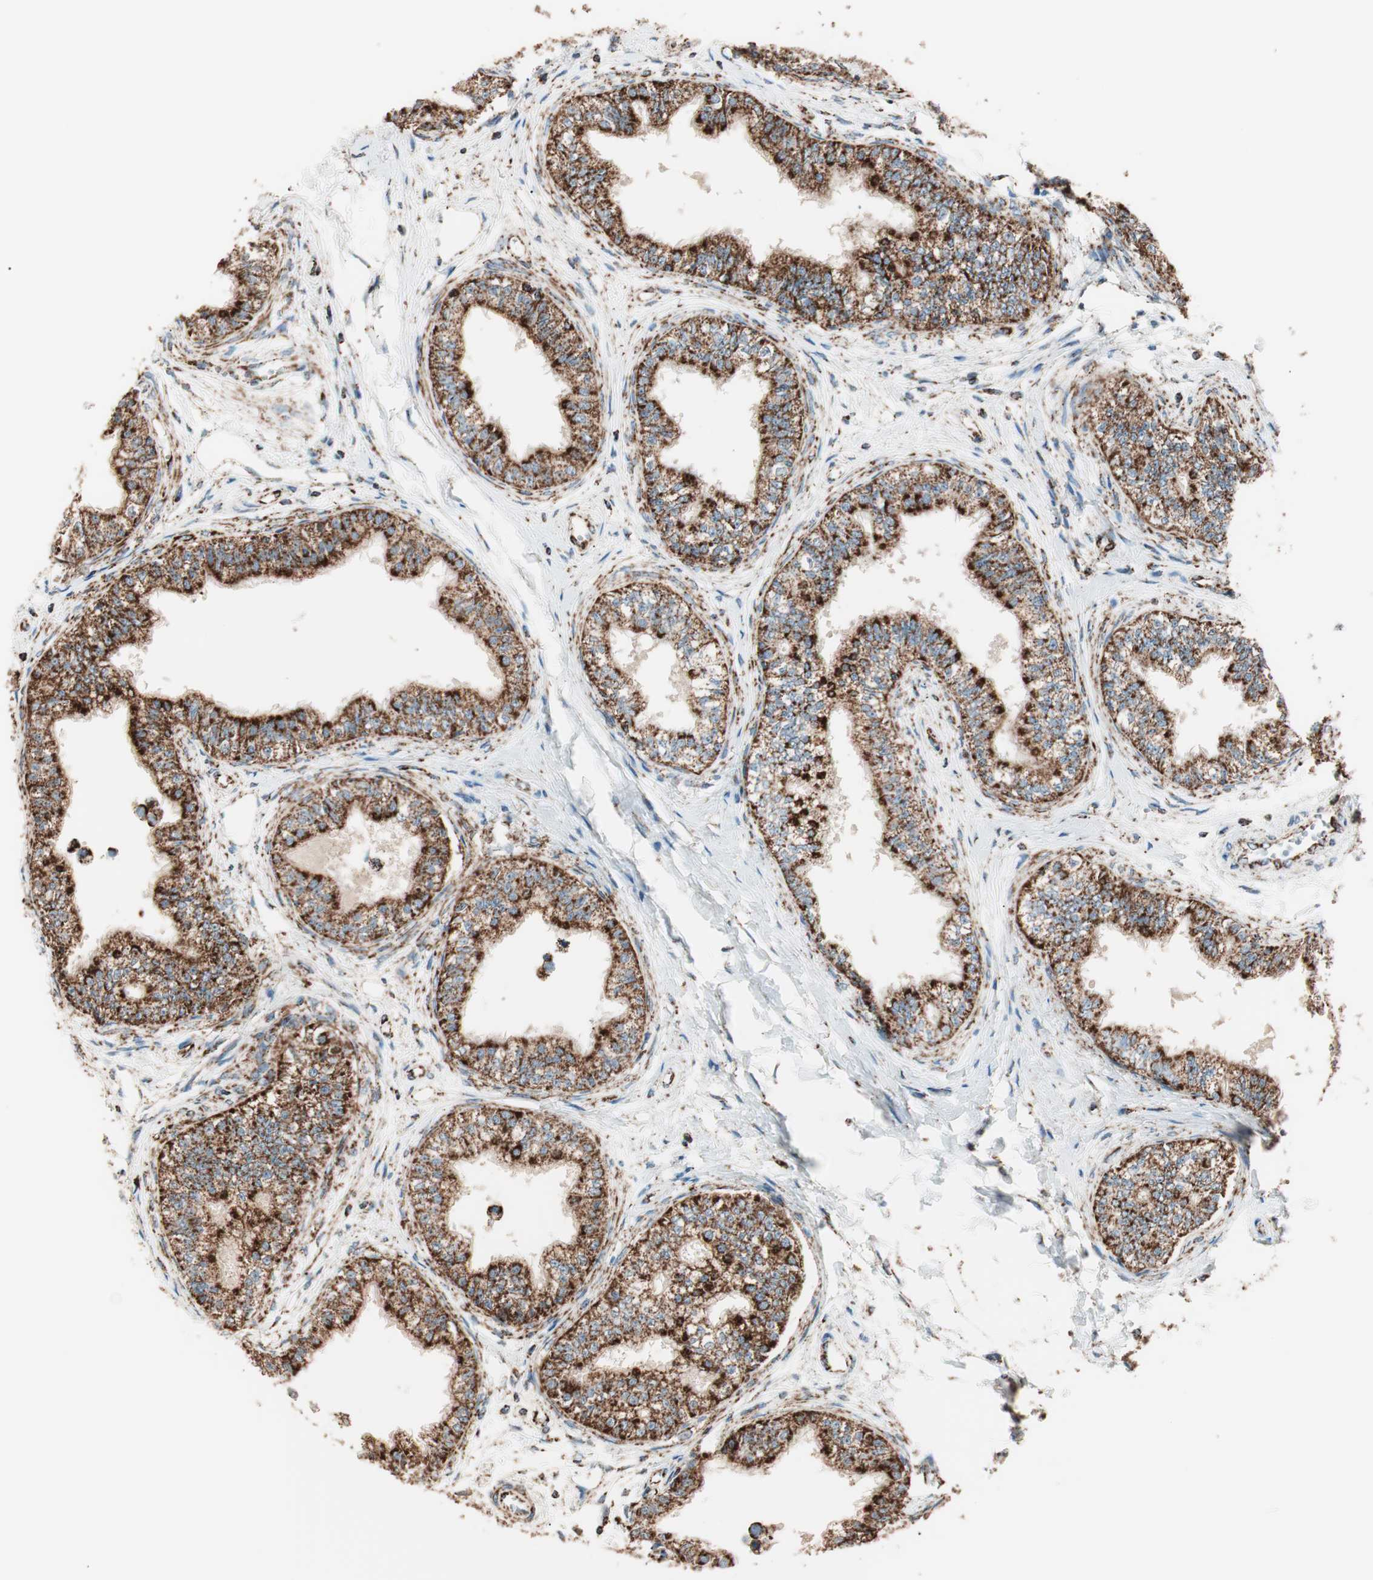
{"staining": {"intensity": "strong", "quantity": ">75%", "location": "cytoplasmic/membranous"}, "tissue": "epididymis", "cell_type": "Glandular cells", "image_type": "normal", "snomed": [{"axis": "morphology", "description": "Normal tissue, NOS"}, {"axis": "morphology", "description": "Adenocarcinoma, metastatic, NOS"}, {"axis": "topography", "description": "Testis"}, {"axis": "topography", "description": "Epididymis"}], "caption": "The image exhibits staining of normal epididymis, revealing strong cytoplasmic/membranous protein expression (brown color) within glandular cells. (Stains: DAB in brown, nuclei in blue, Microscopy: brightfield microscopy at high magnification).", "gene": "TOMM22", "patient": {"sex": "male", "age": 26}}